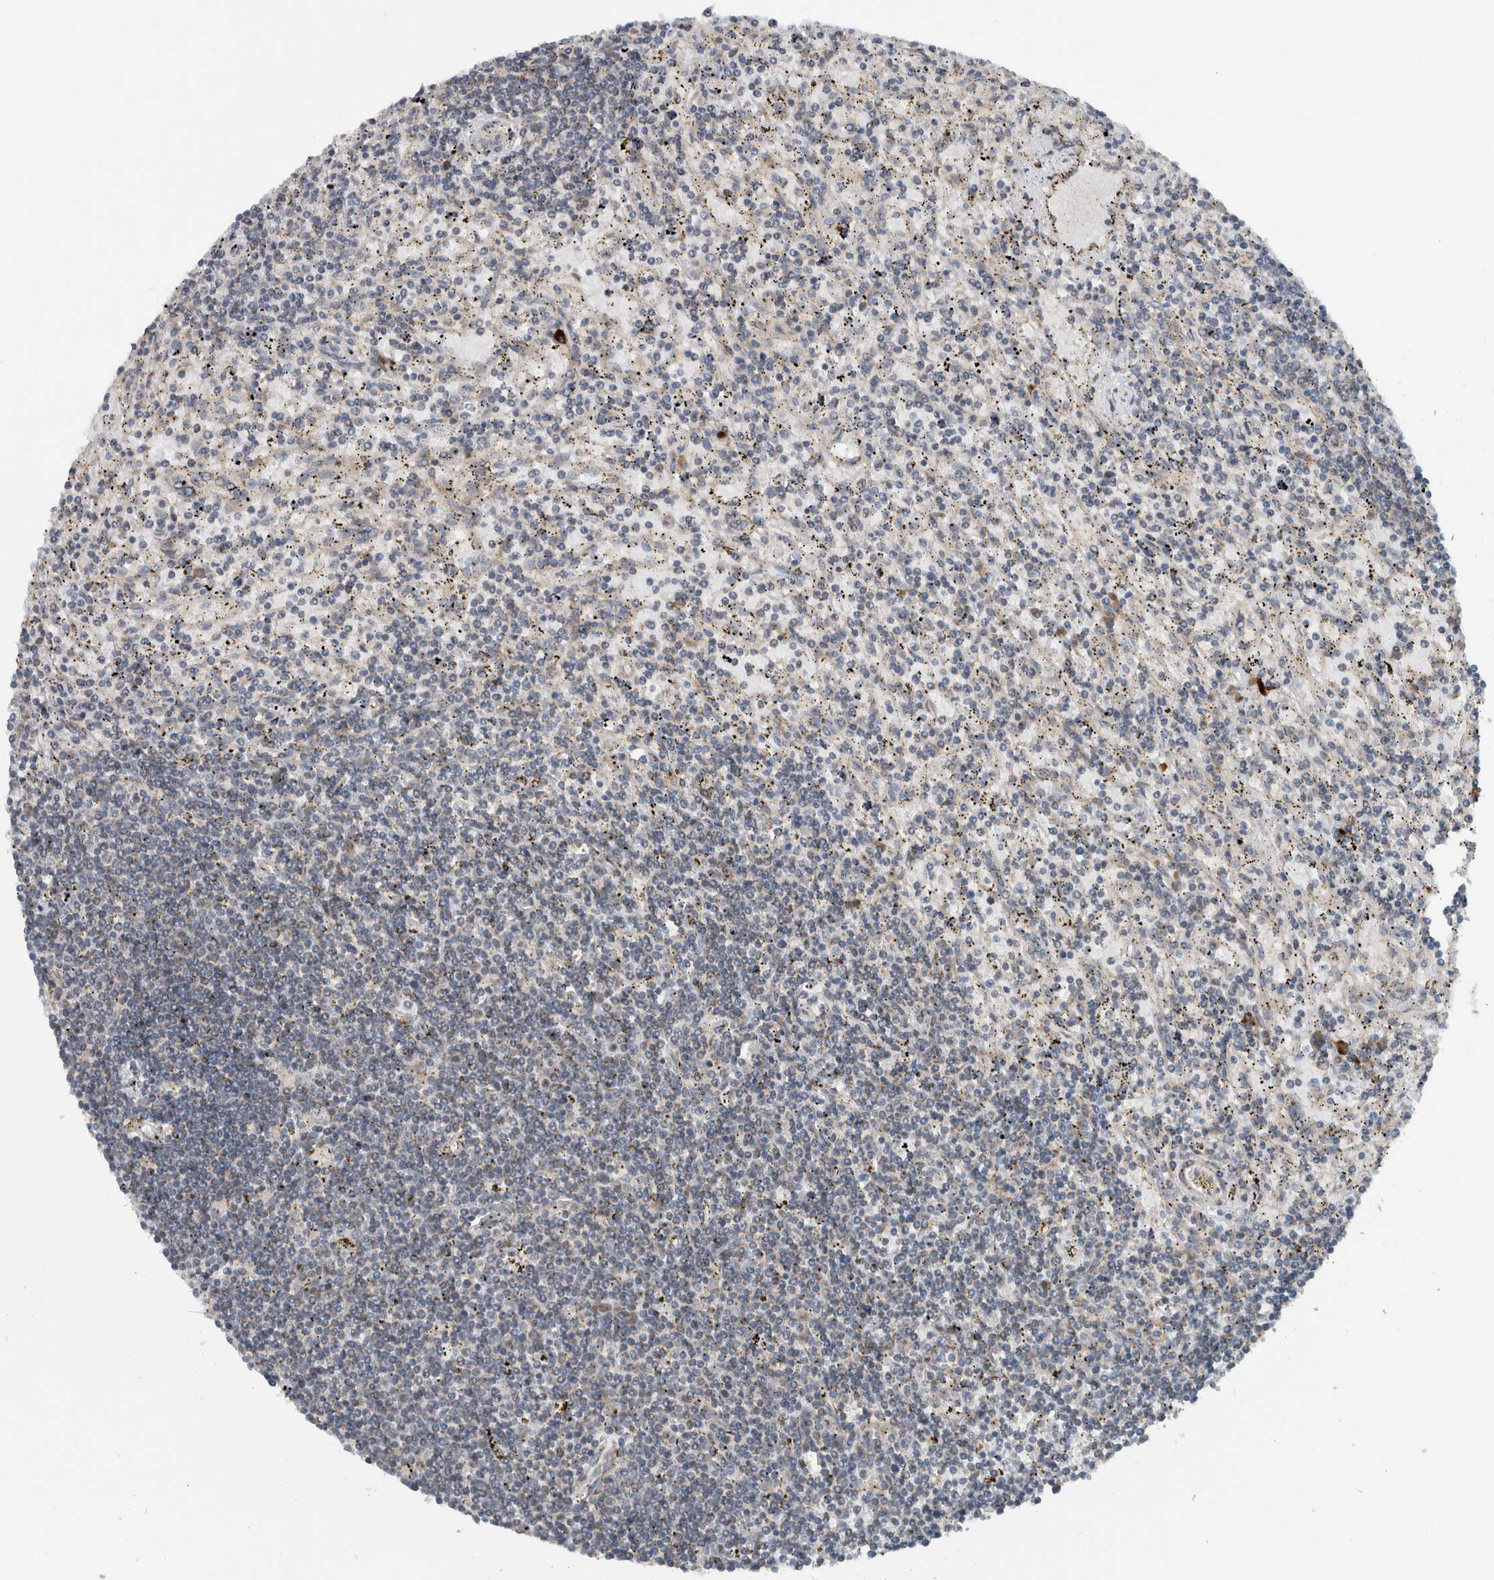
{"staining": {"intensity": "negative", "quantity": "none", "location": "none"}, "tissue": "lymphoma", "cell_type": "Tumor cells", "image_type": "cancer", "snomed": [{"axis": "morphology", "description": "Malignant lymphoma, non-Hodgkin's type, Low grade"}, {"axis": "topography", "description": "Spleen"}], "caption": "Micrograph shows no significant protein expression in tumor cells of low-grade malignant lymphoma, non-Hodgkin's type.", "gene": "GBA2", "patient": {"sex": "male", "age": 76}}